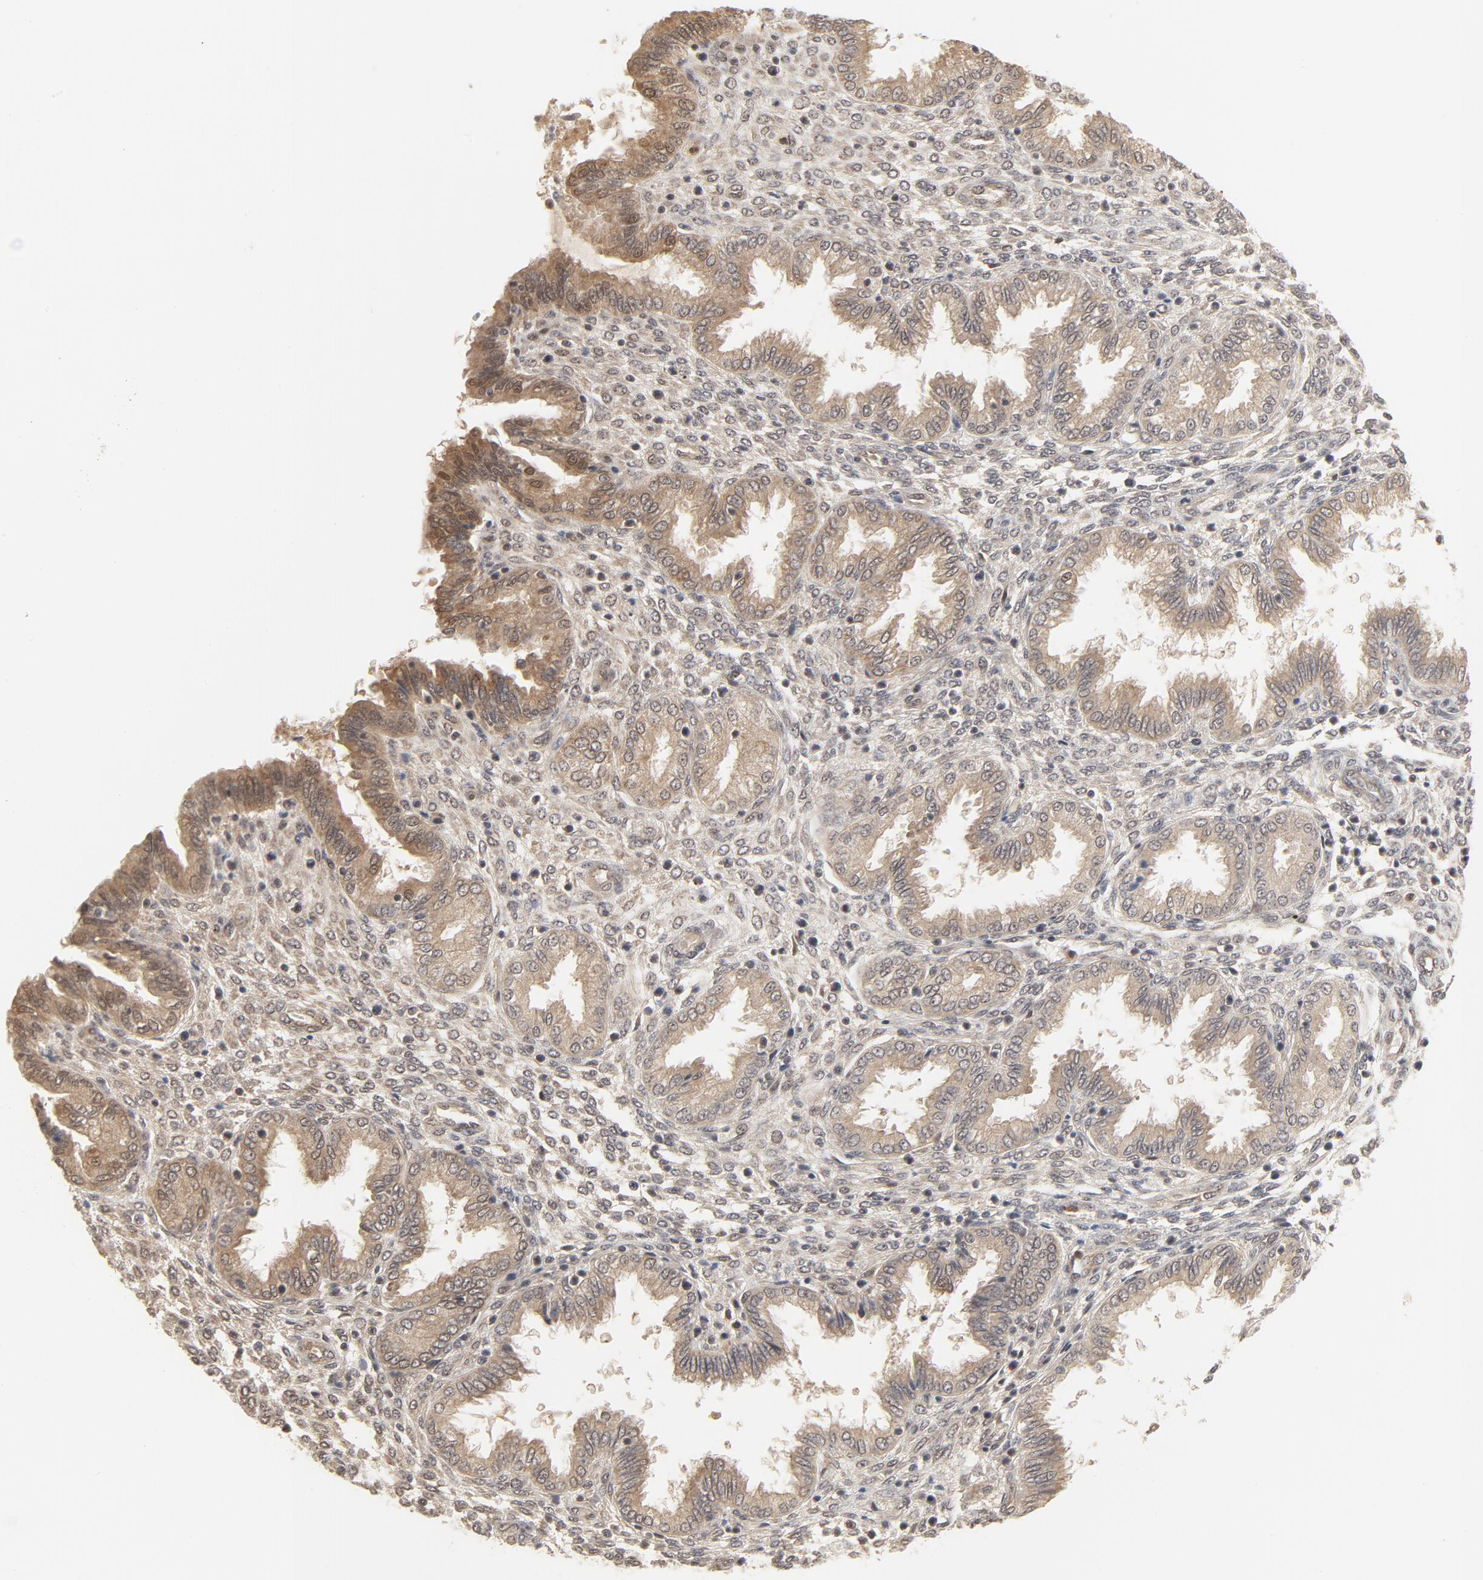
{"staining": {"intensity": "weak", "quantity": ">75%", "location": "cytoplasmic/membranous,nuclear"}, "tissue": "endometrium", "cell_type": "Cells in endometrial stroma", "image_type": "normal", "snomed": [{"axis": "morphology", "description": "Normal tissue, NOS"}, {"axis": "topography", "description": "Endometrium"}], "caption": "Endometrium stained for a protein displays weak cytoplasmic/membranous,nuclear positivity in cells in endometrial stroma. Using DAB (3,3'-diaminobenzidine) (brown) and hematoxylin (blue) stains, captured at high magnification using brightfield microscopy.", "gene": "NEDD8", "patient": {"sex": "female", "age": 33}}